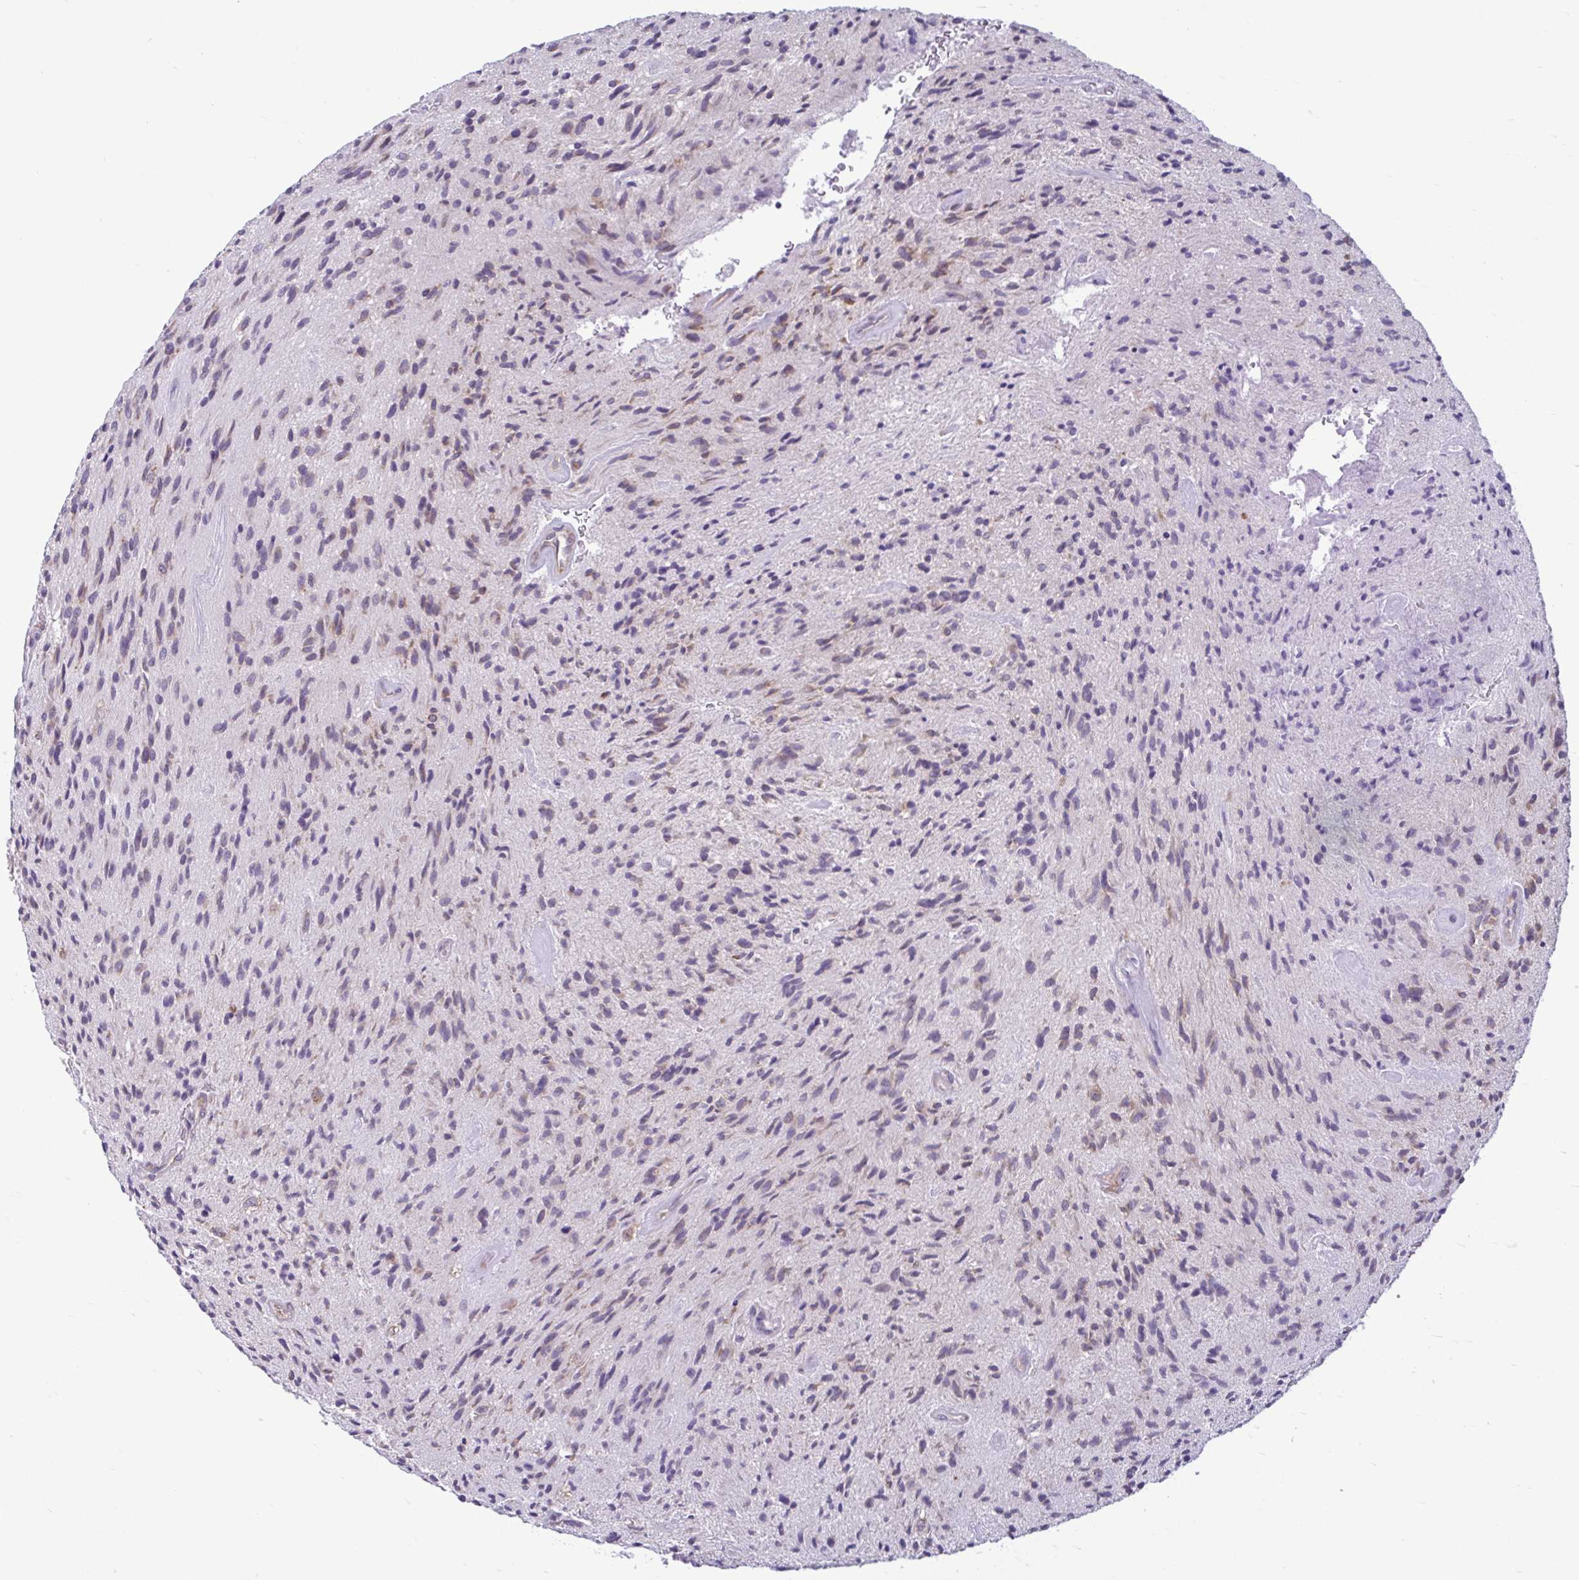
{"staining": {"intensity": "weak", "quantity": "25%-75%", "location": "cytoplasmic/membranous"}, "tissue": "glioma", "cell_type": "Tumor cells", "image_type": "cancer", "snomed": [{"axis": "morphology", "description": "Glioma, malignant, High grade"}, {"axis": "topography", "description": "Brain"}], "caption": "DAB (3,3'-diaminobenzidine) immunohistochemical staining of malignant high-grade glioma reveals weak cytoplasmic/membranous protein staining in approximately 25%-75% of tumor cells.", "gene": "RPS16", "patient": {"sex": "male", "age": 54}}